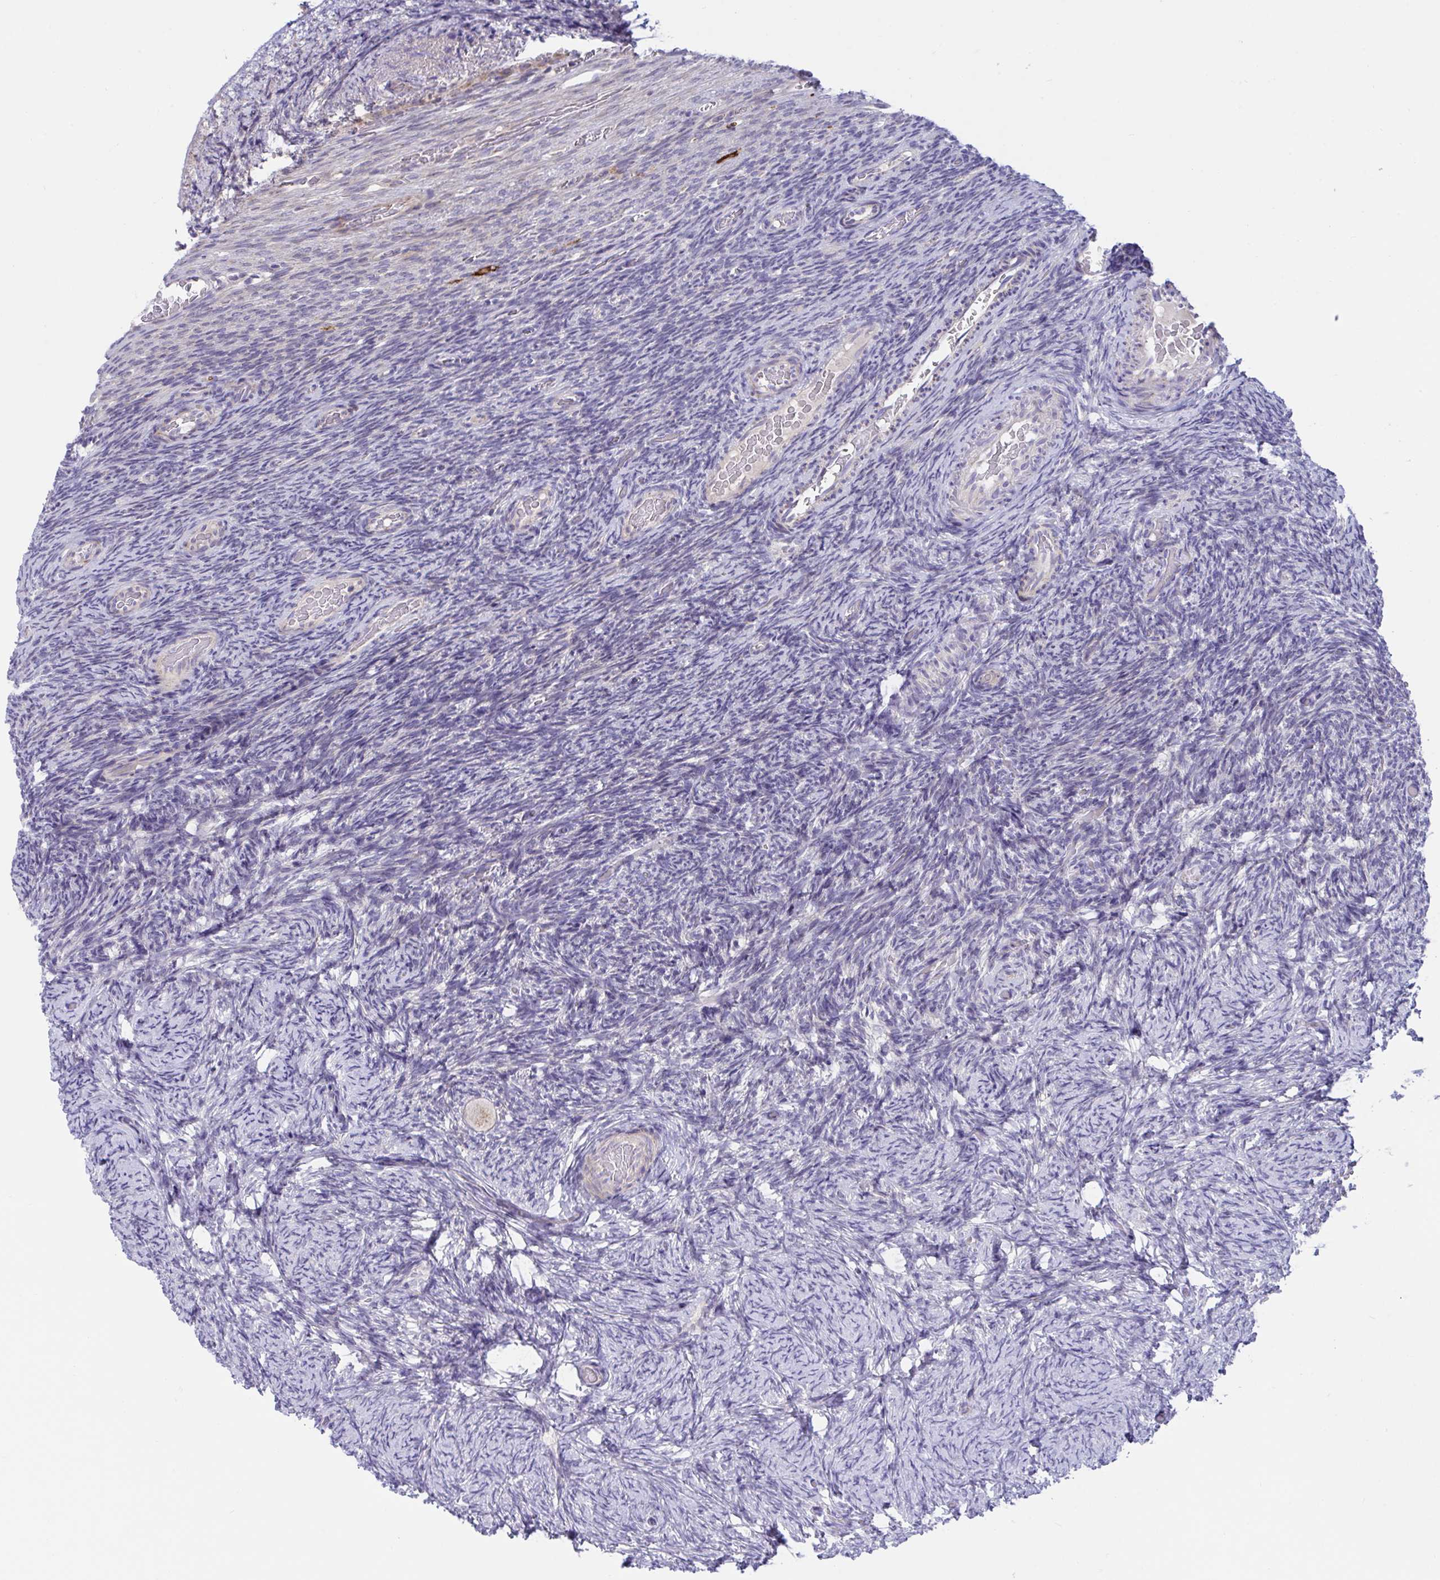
{"staining": {"intensity": "weak", "quantity": ">75%", "location": "cytoplasmic/membranous"}, "tissue": "ovary", "cell_type": "Follicle cells", "image_type": "normal", "snomed": [{"axis": "morphology", "description": "Normal tissue, NOS"}, {"axis": "topography", "description": "Ovary"}], "caption": "The photomicrograph displays immunohistochemical staining of normal ovary. There is weak cytoplasmic/membranous expression is appreciated in approximately >75% of follicle cells.", "gene": "DTX3", "patient": {"sex": "female", "age": 34}}